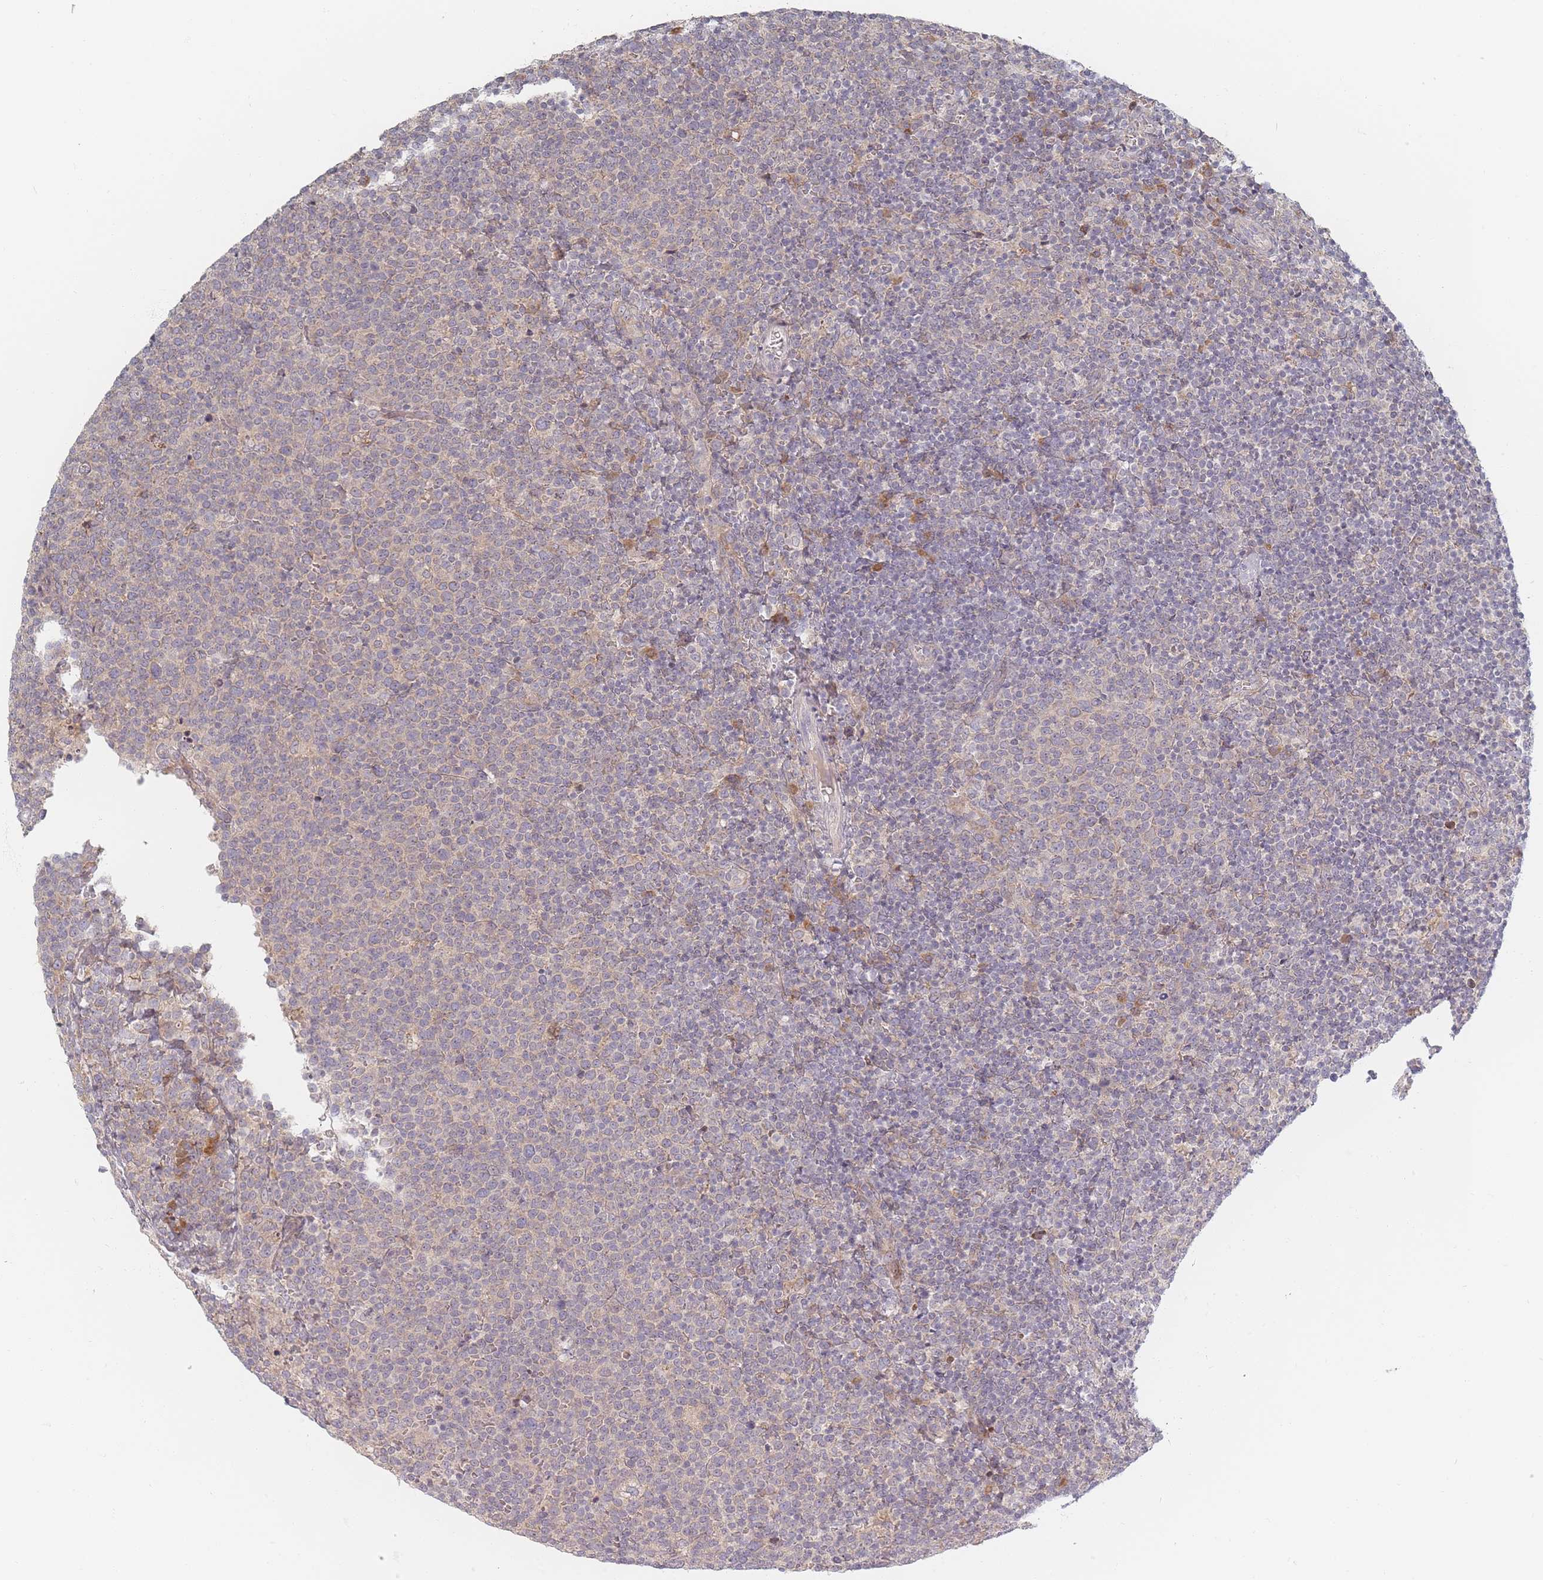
{"staining": {"intensity": "negative", "quantity": "none", "location": "none"}, "tissue": "lymphoma", "cell_type": "Tumor cells", "image_type": "cancer", "snomed": [{"axis": "morphology", "description": "Malignant lymphoma, non-Hodgkin's type, High grade"}, {"axis": "topography", "description": "Lymph node"}], "caption": "Histopathology image shows no protein staining in tumor cells of high-grade malignant lymphoma, non-Hodgkin's type tissue. (DAB (3,3'-diaminobenzidine) IHC, high magnification).", "gene": "ZKSCAN7", "patient": {"sex": "male", "age": 61}}